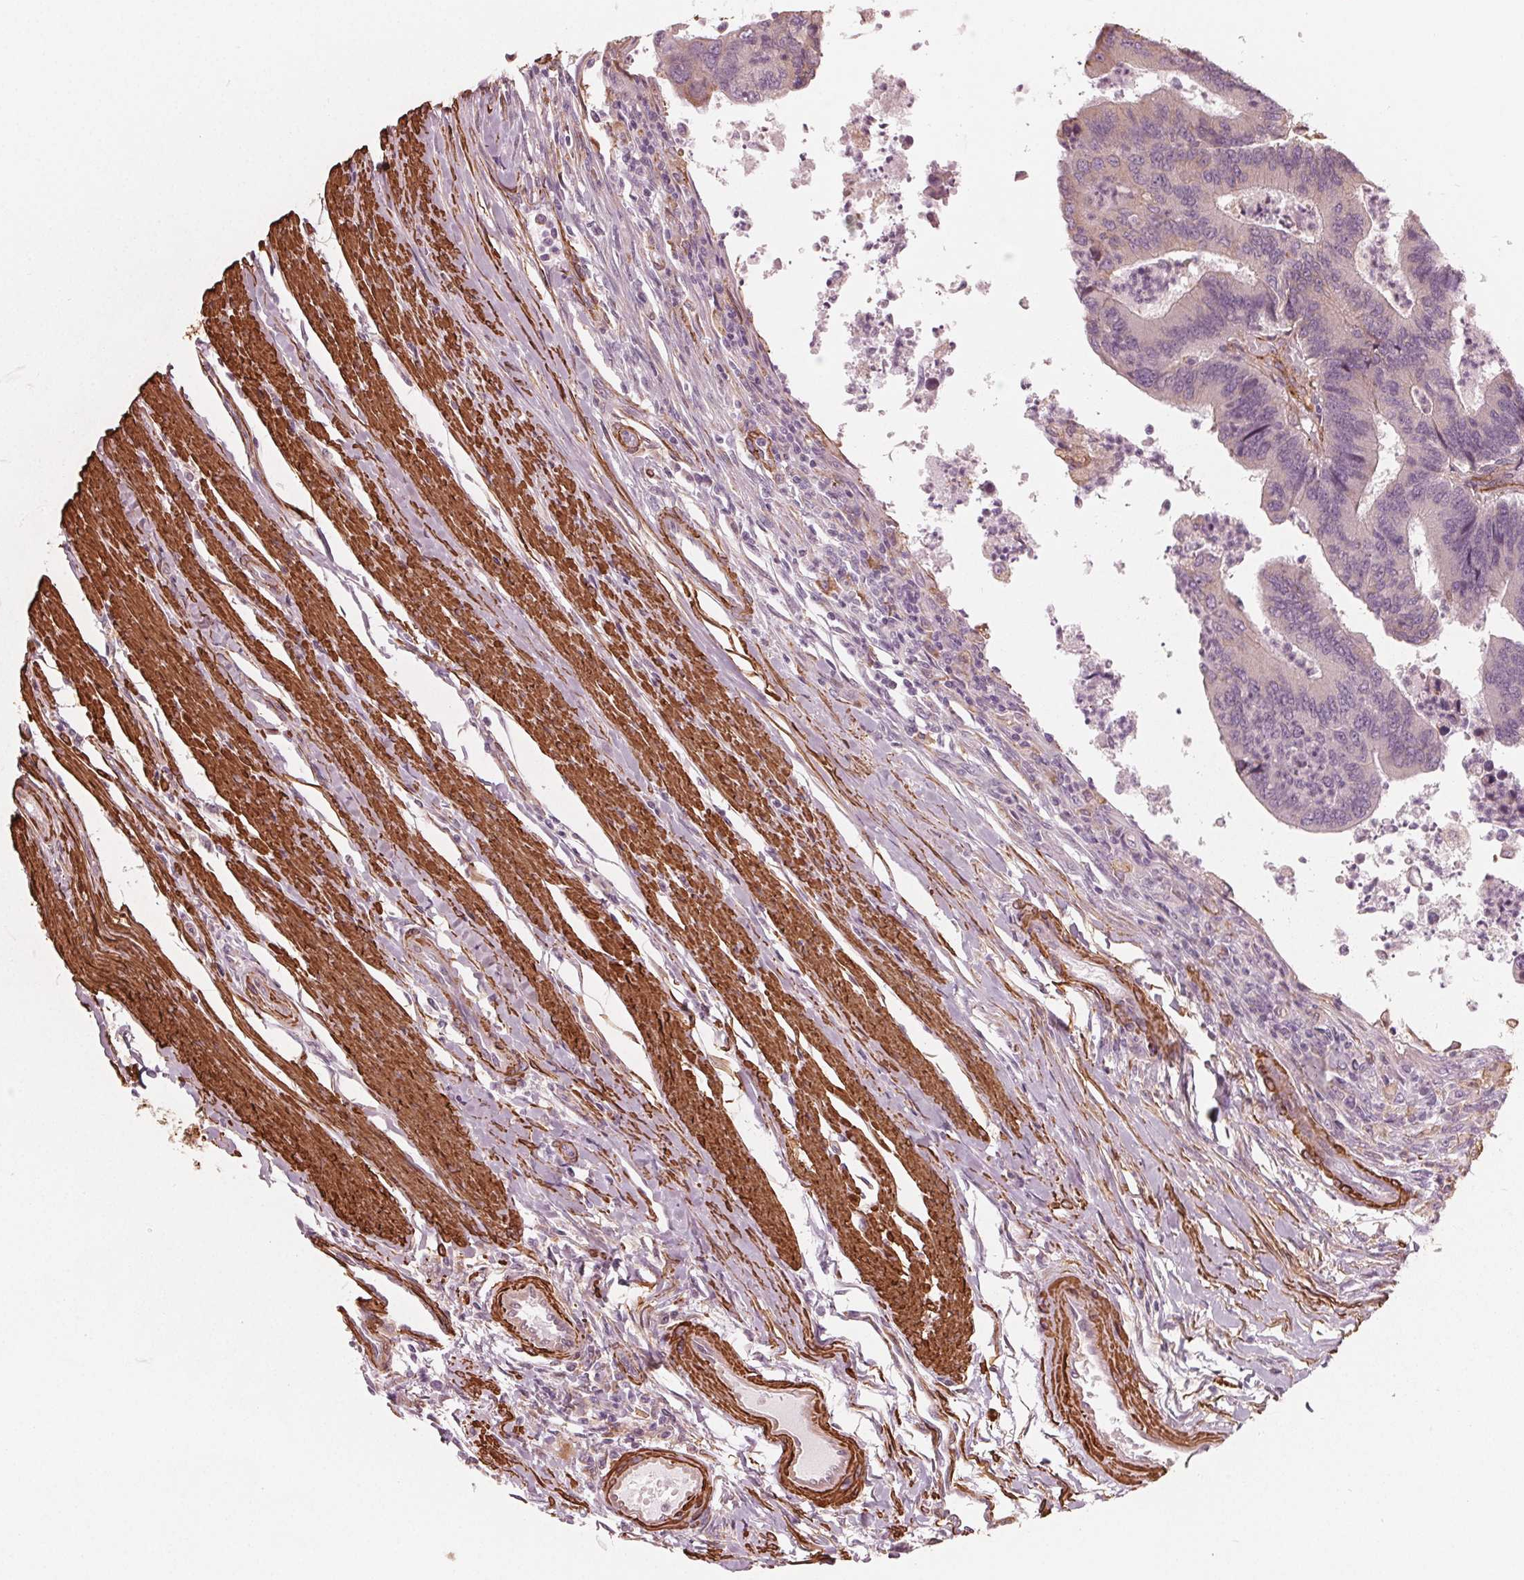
{"staining": {"intensity": "negative", "quantity": "none", "location": "none"}, "tissue": "colorectal cancer", "cell_type": "Tumor cells", "image_type": "cancer", "snomed": [{"axis": "morphology", "description": "Adenocarcinoma, NOS"}, {"axis": "topography", "description": "Colon"}], "caption": "Human colorectal cancer (adenocarcinoma) stained for a protein using immunohistochemistry reveals no staining in tumor cells.", "gene": "MIER3", "patient": {"sex": "female", "age": 67}}